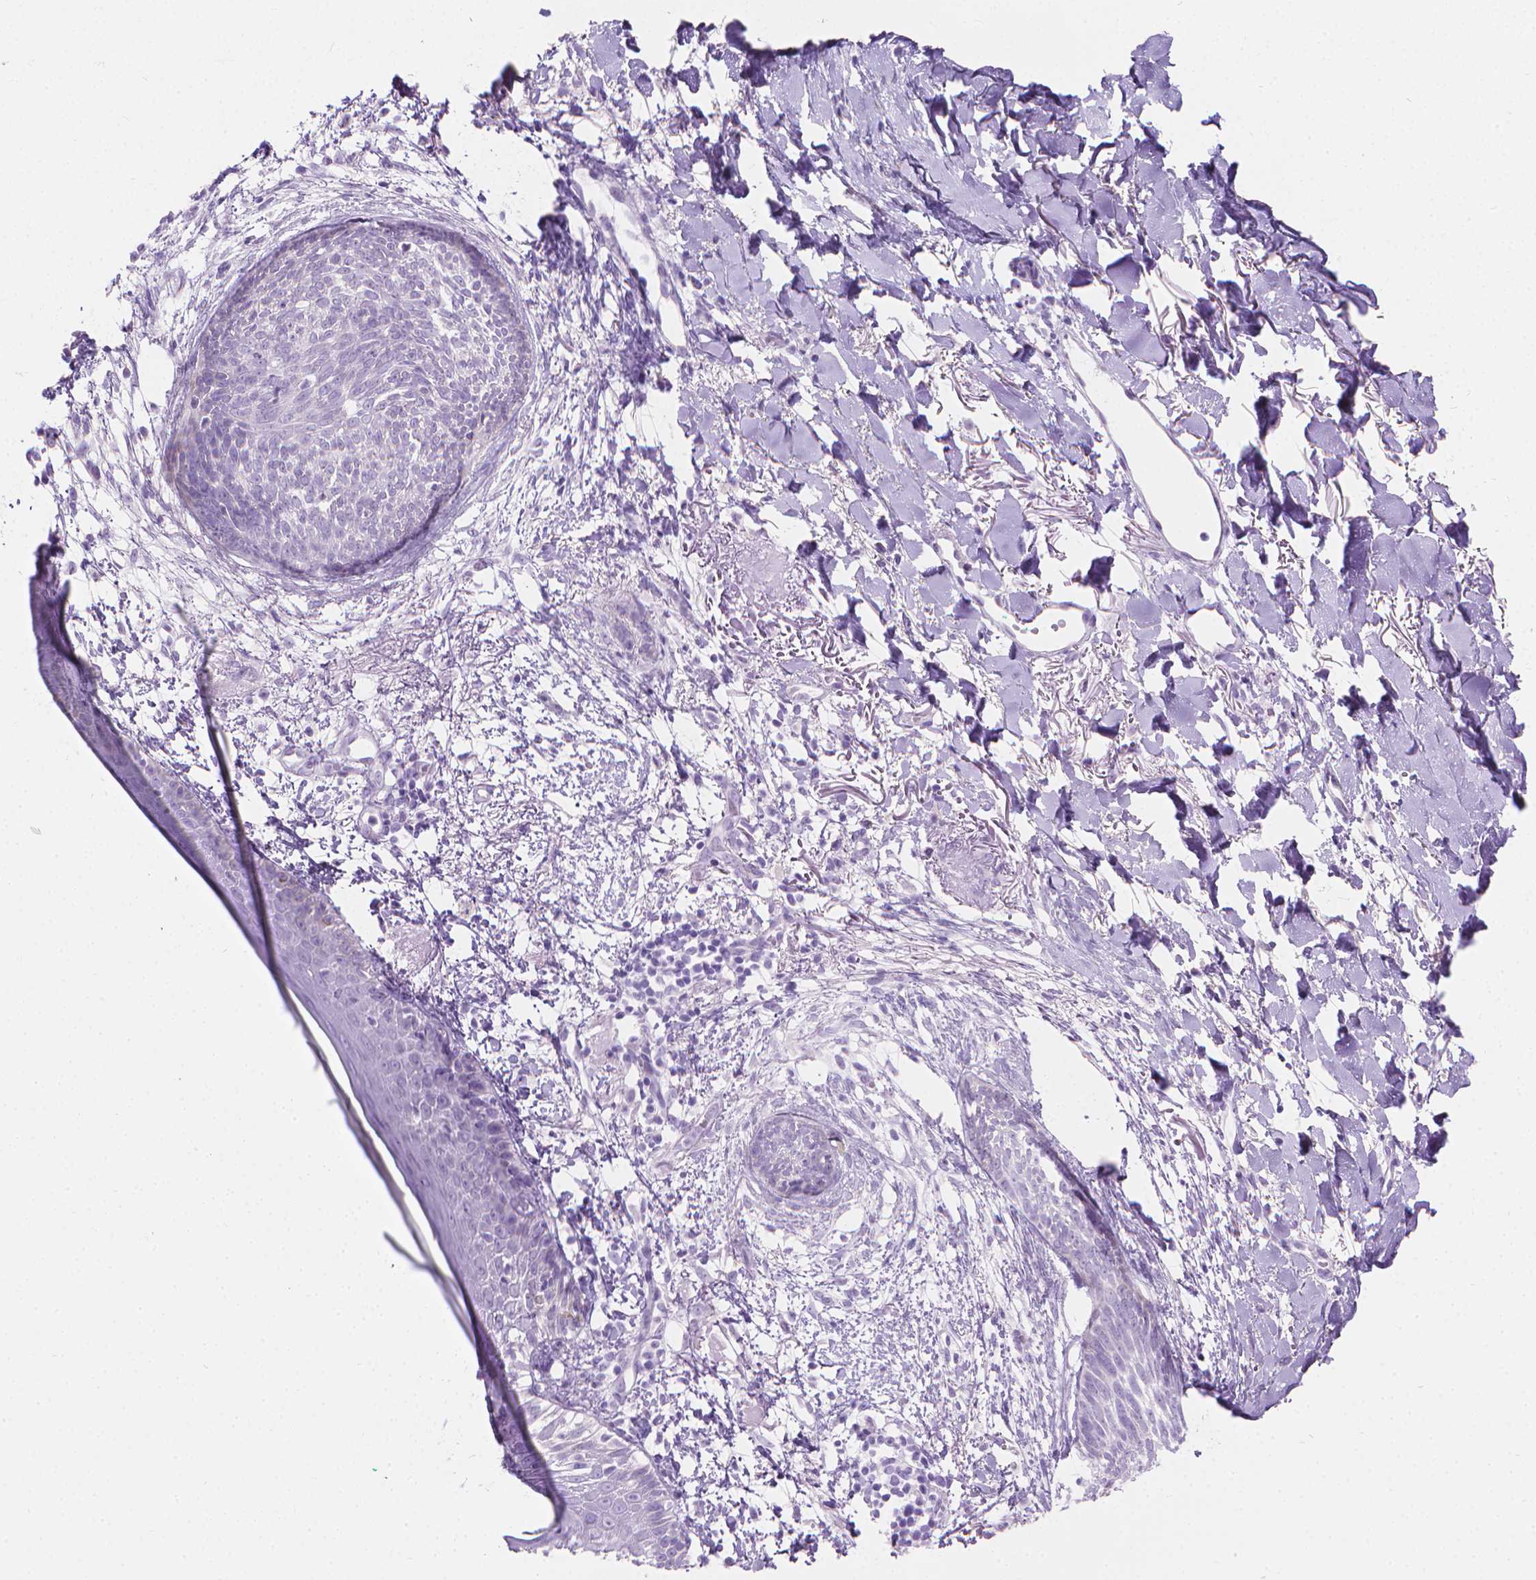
{"staining": {"intensity": "negative", "quantity": "none", "location": "none"}, "tissue": "skin cancer", "cell_type": "Tumor cells", "image_type": "cancer", "snomed": [{"axis": "morphology", "description": "Normal tissue, NOS"}, {"axis": "morphology", "description": "Basal cell carcinoma"}, {"axis": "topography", "description": "Skin"}], "caption": "Image shows no protein expression in tumor cells of skin cancer (basal cell carcinoma) tissue. (Brightfield microscopy of DAB (3,3'-diaminobenzidine) immunohistochemistry at high magnification).", "gene": "CFAP52", "patient": {"sex": "male", "age": 84}}